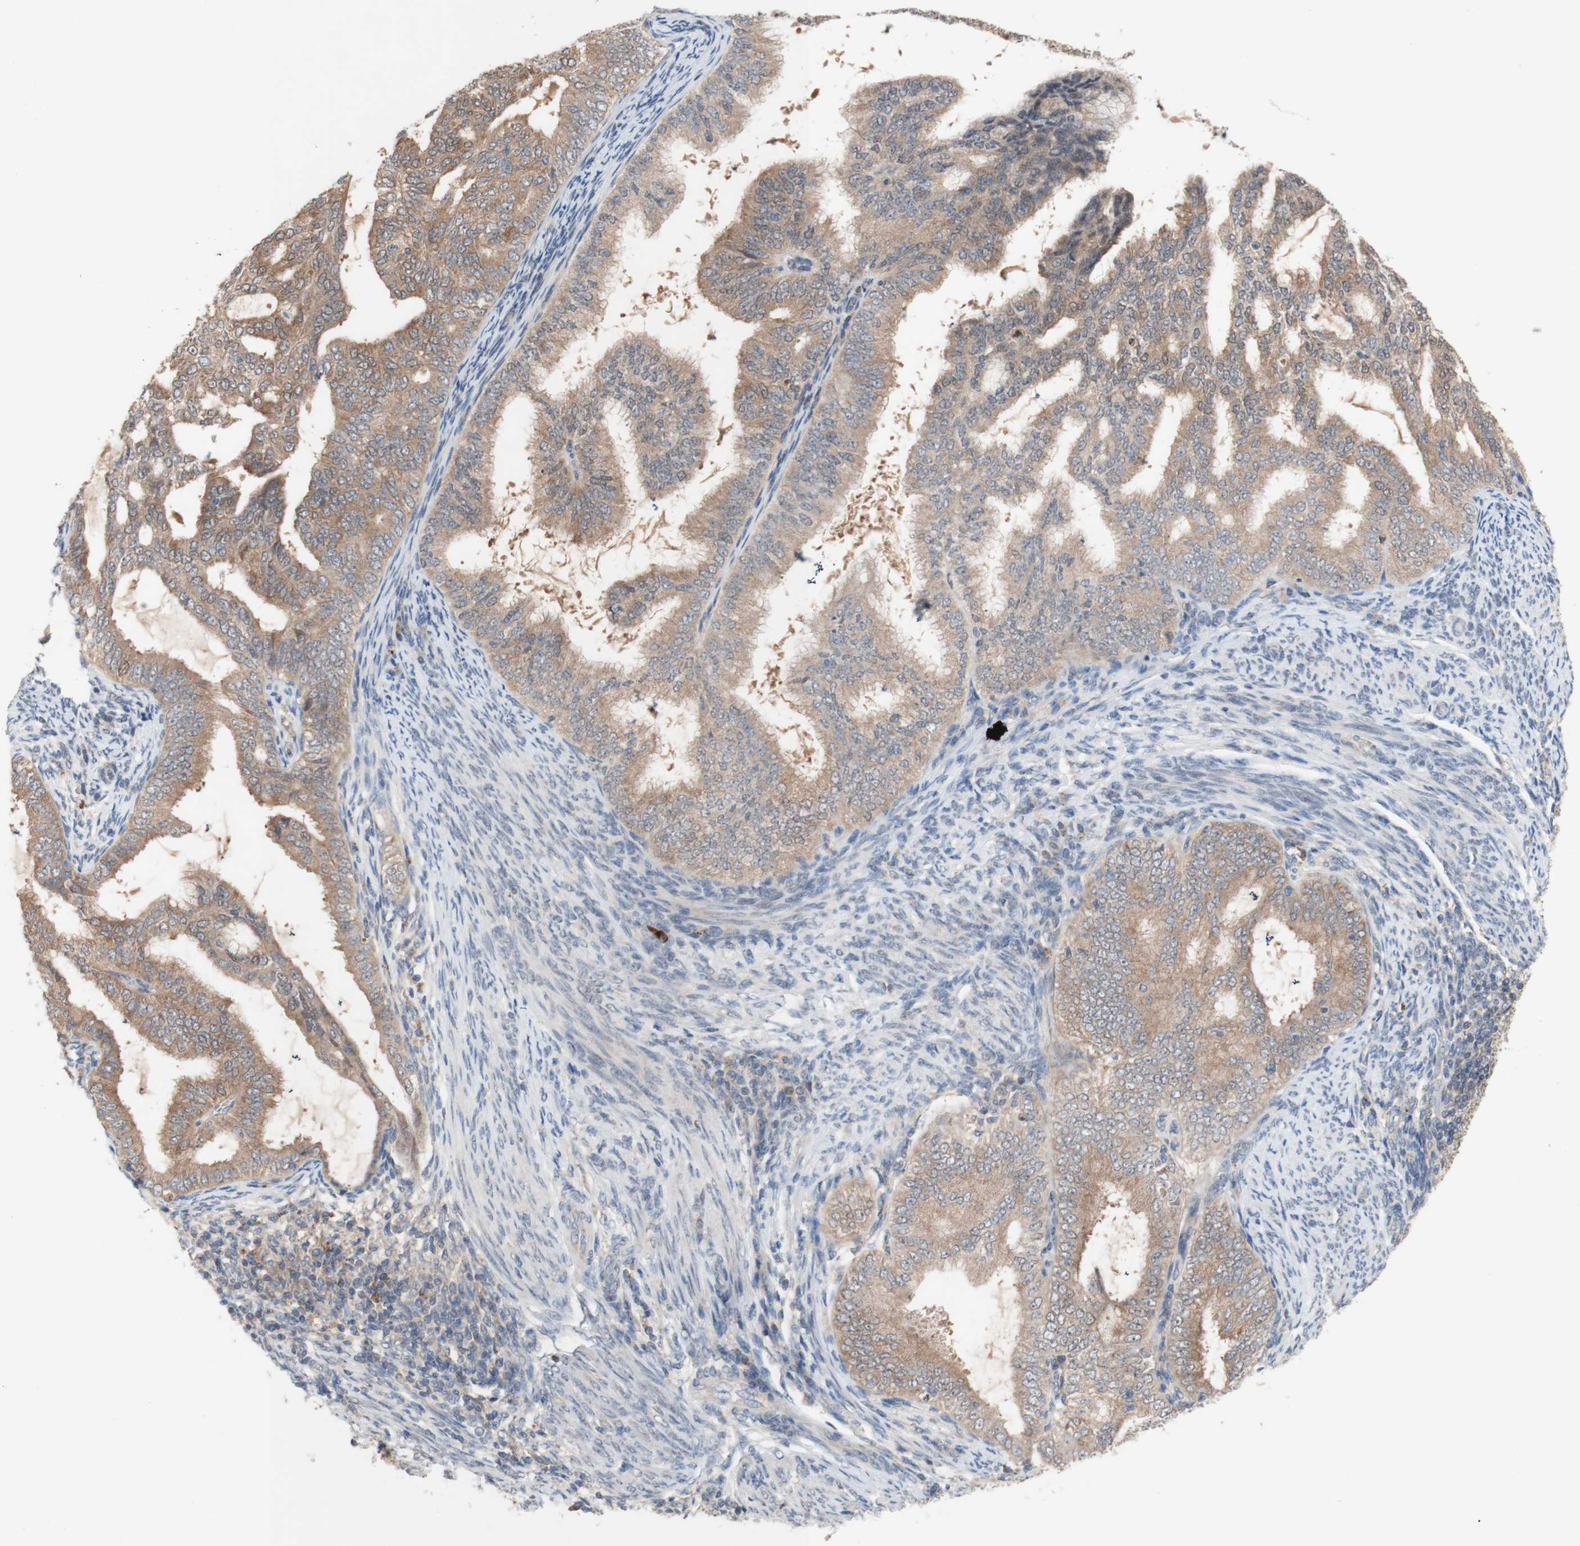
{"staining": {"intensity": "moderate", "quantity": ">75%", "location": "cytoplasmic/membranous"}, "tissue": "endometrial cancer", "cell_type": "Tumor cells", "image_type": "cancer", "snomed": [{"axis": "morphology", "description": "Adenocarcinoma, NOS"}, {"axis": "topography", "description": "Endometrium"}], "caption": "A high-resolution photomicrograph shows immunohistochemistry staining of endometrial adenocarcinoma, which demonstrates moderate cytoplasmic/membranous staining in about >75% of tumor cells. The staining was performed using DAB (3,3'-diaminobenzidine), with brown indicating positive protein expression. Nuclei are stained blue with hematoxylin.", "gene": "PEX2", "patient": {"sex": "female", "age": 58}}